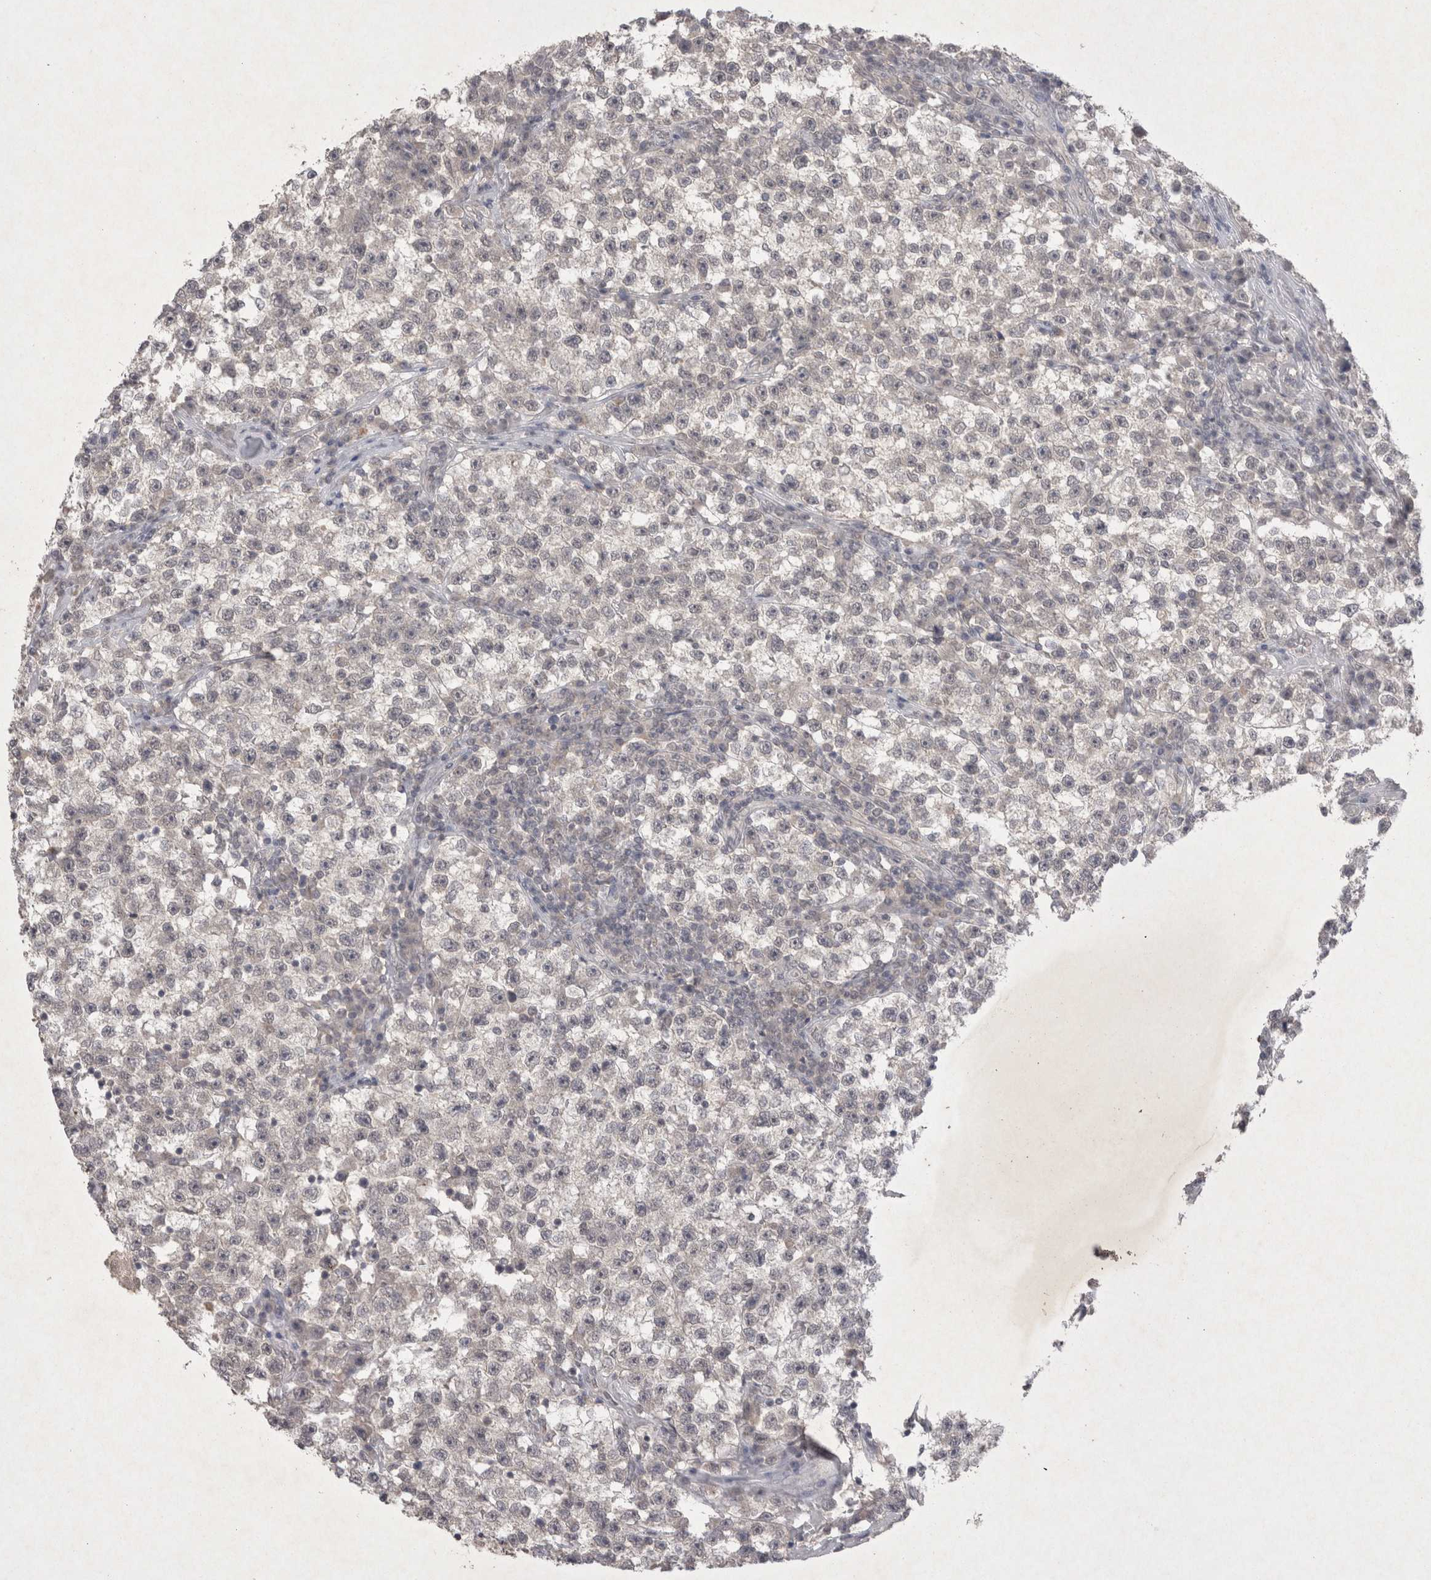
{"staining": {"intensity": "negative", "quantity": "none", "location": "none"}, "tissue": "testis cancer", "cell_type": "Tumor cells", "image_type": "cancer", "snomed": [{"axis": "morphology", "description": "Seminoma, NOS"}, {"axis": "topography", "description": "Testis"}], "caption": "Testis seminoma was stained to show a protein in brown. There is no significant positivity in tumor cells.", "gene": "LYVE1", "patient": {"sex": "male", "age": 22}}